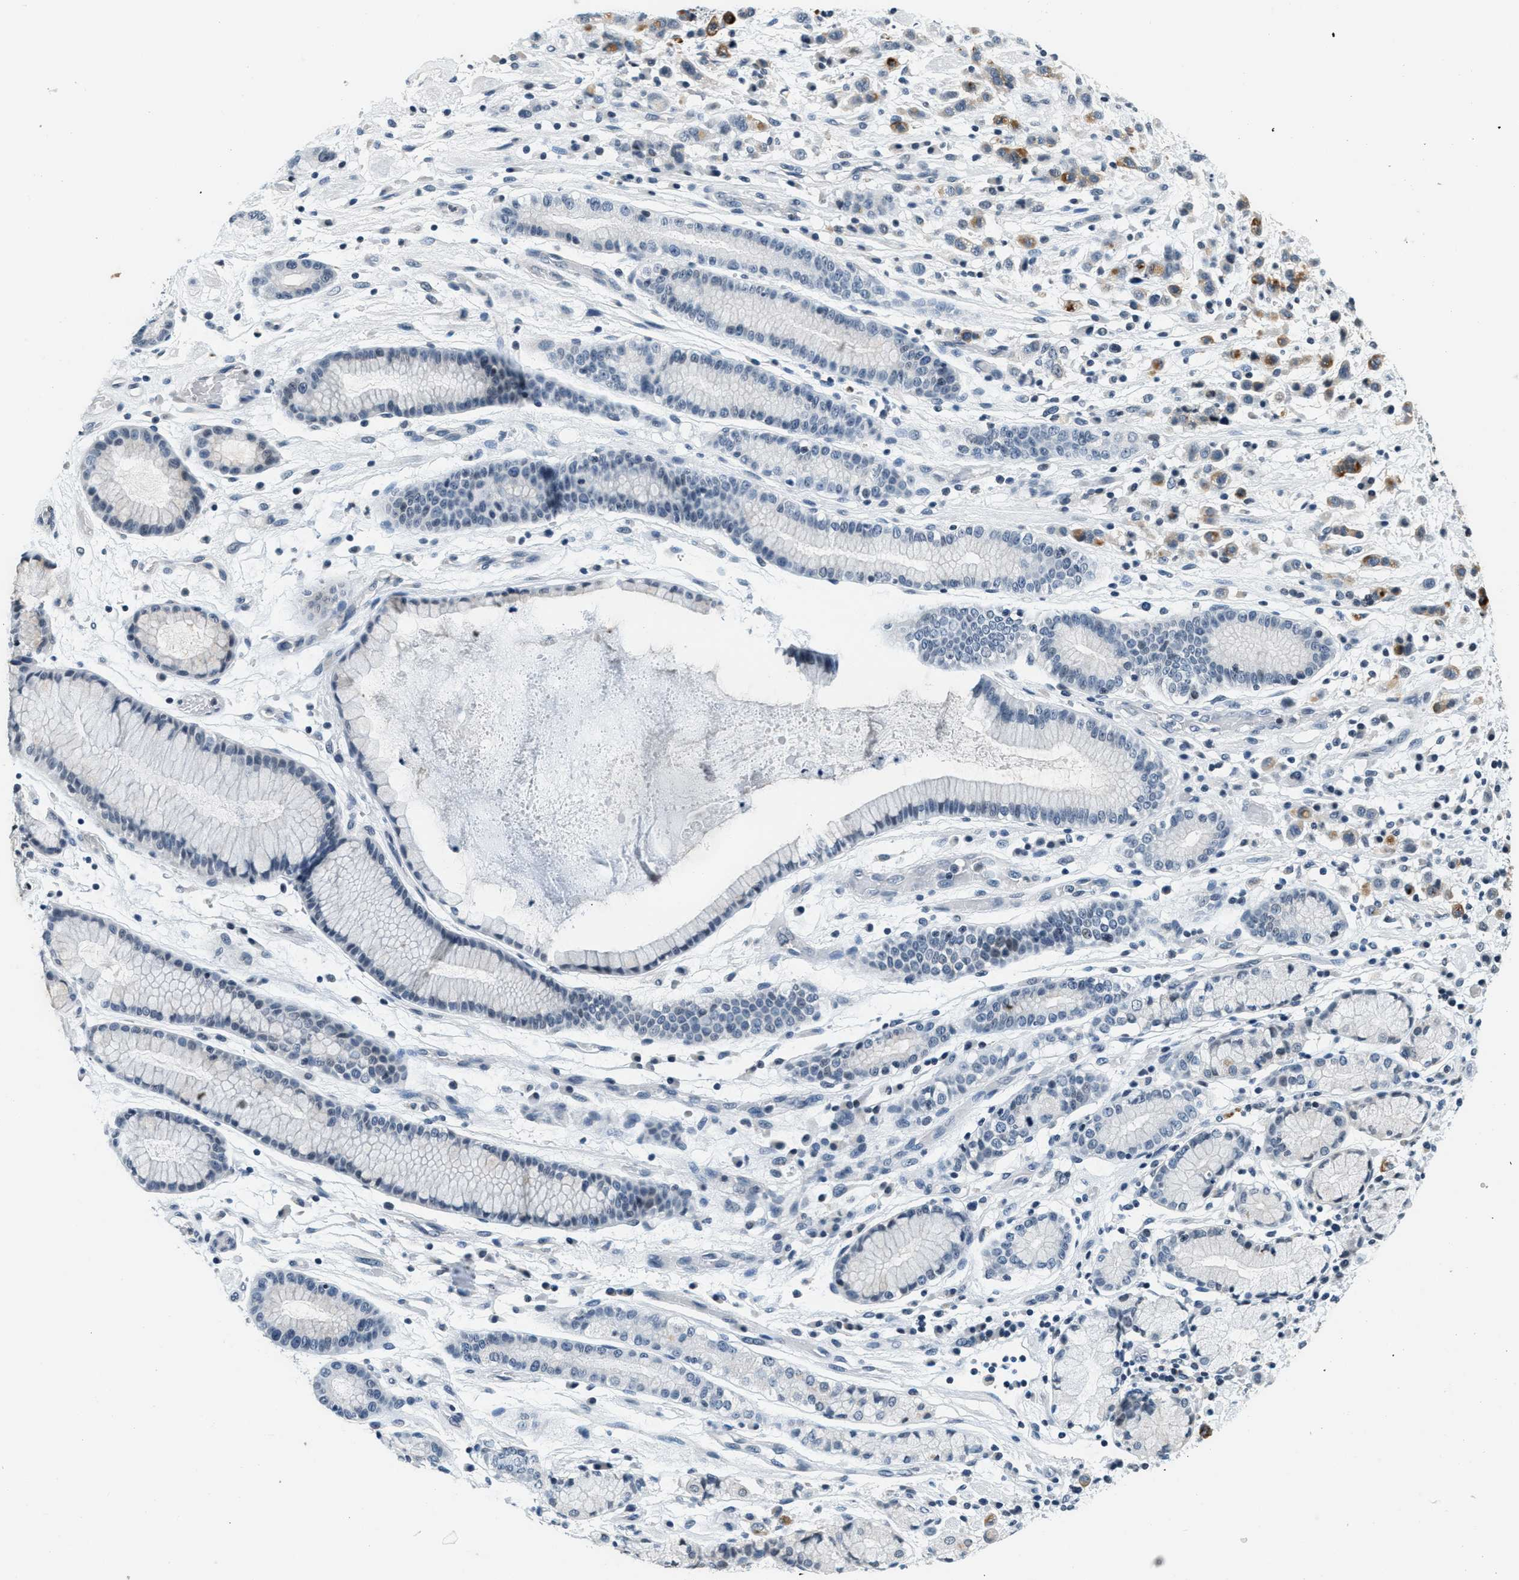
{"staining": {"intensity": "moderate", "quantity": ">75%", "location": "cytoplasmic/membranous"}, "tissue": "stomach cancer", "cell_type": "Tumor cells", "image_type": "cancer", "snomed": [{"axis": "morphology", "description": "Adenocarcinoma, NOS"}, {"axis": "topography", "description": "Stomach, lower"}], "caption": "Stomach cancer (adenocarcinoma) stained with DAB IHC exhibits medium levels of moderate cytoplasmic/membranous positivity in about >75% of tumor cells.", "gene": "CA4", "patient": {"sex": "male", "age": 88}}